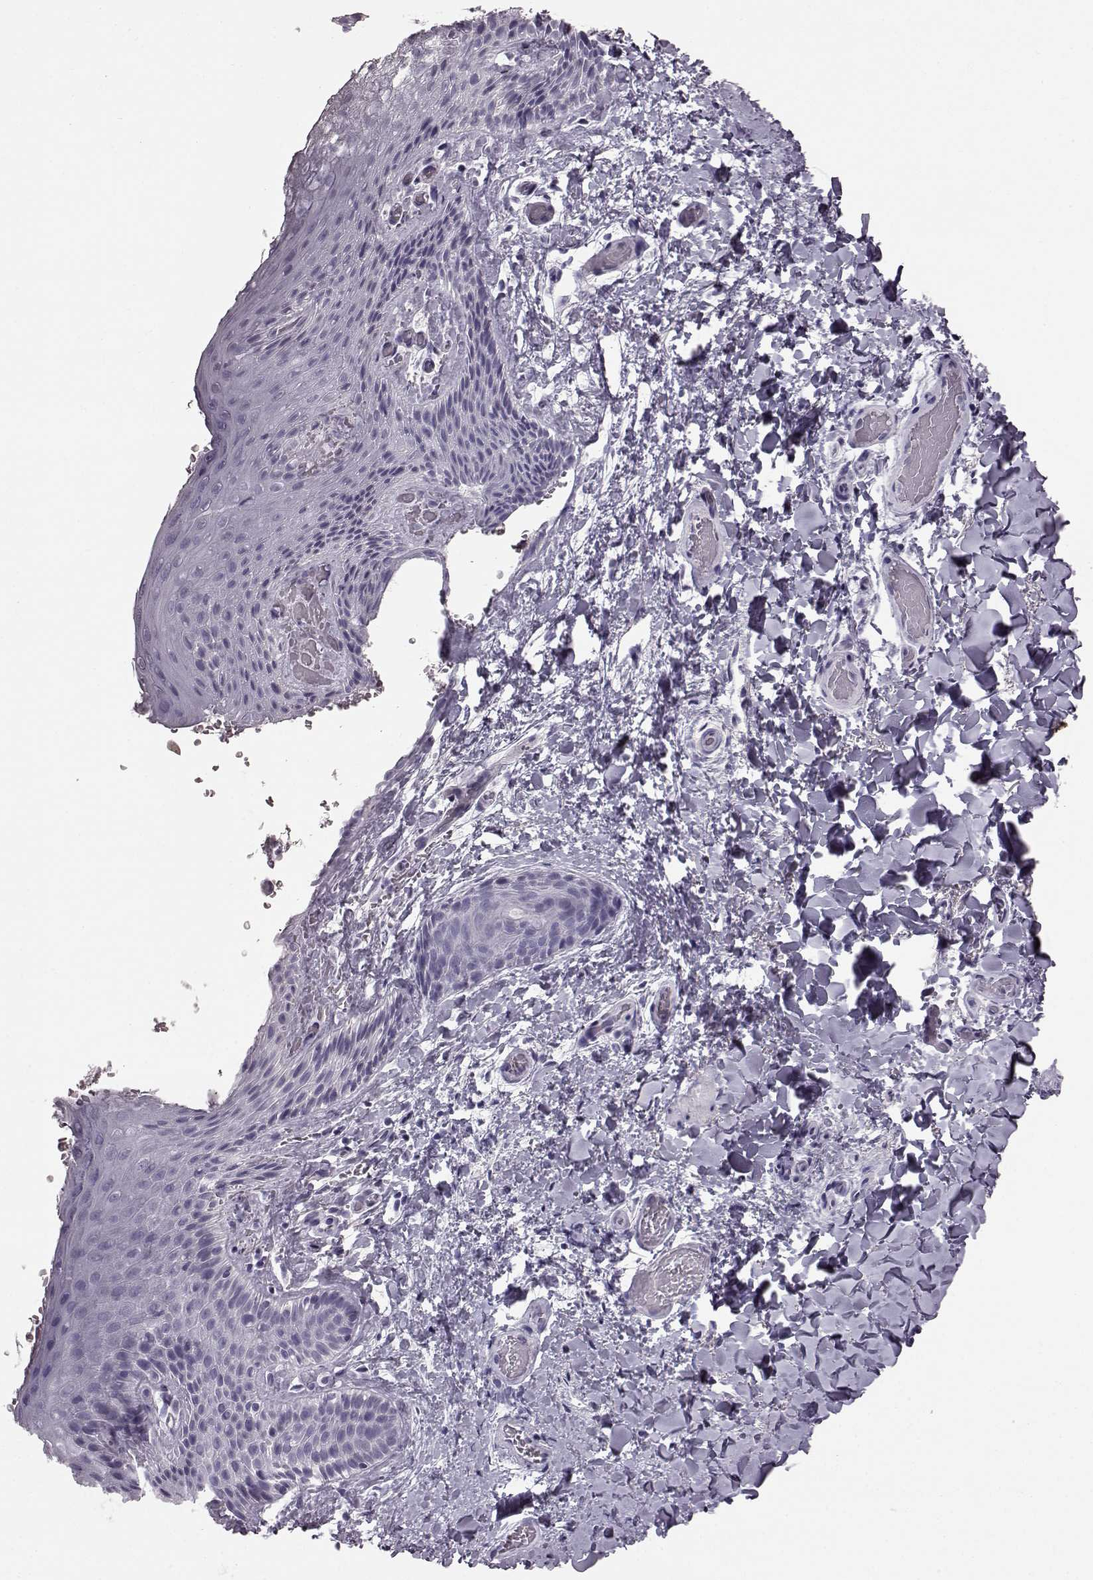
{"staining": {"intensity": "negative", "quantity": "none", "location": "none"}, "tissue": "skin", "cell_type": "Epidermal cells", "image_type": "normal", "snomed": [{"axis": "morphology", "description": "Normal tissue, NOS"}, {"axis": "topography", "description": "Anal"}], "caption": "Human skin stained for a protein using immunohistochemistry exhibits no expression in epidermal cells.", "gene": "TCHHL1", "patient": {"sex": "male", "age": 36}}